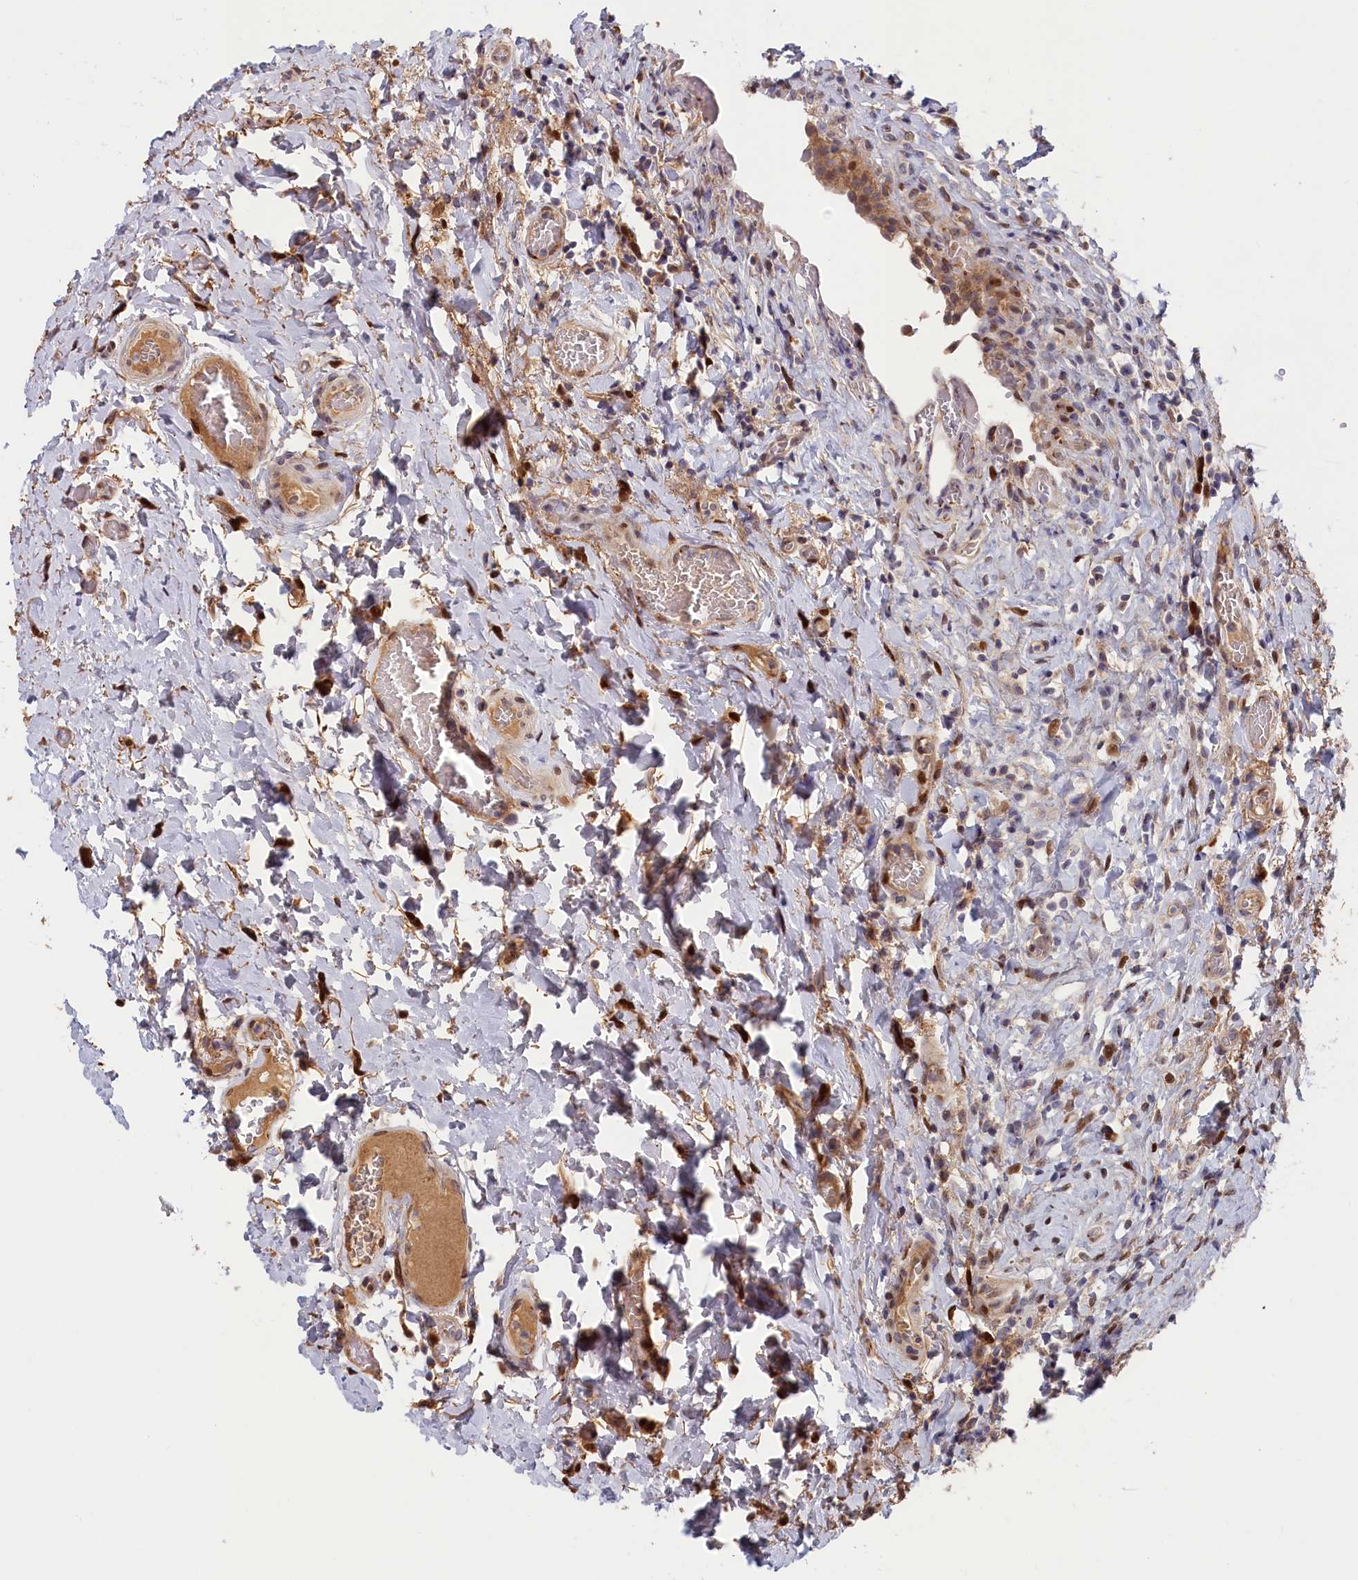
{"staining": {"intensity": "moderate", "quantity": ">75%", "location": "cytoplasmic/membranous,nuclear"}, "tissue": "urinary bladder", "cell_type": "Urothelial cells", "image_type": "normal", "snomed": [{"axis": "morphology", "description": "Normal tissue, NOS"}, {"axis": "morphology", "description": "Inflammation, NOS"}, {"axis": "topography", "description": "Urinary bladder"}], "caption": "IHC micrograph of normal urinary bladder stained for a protein (brown), which shows medium levels of moderate cytoplasmic/membranous,nuclear expression in about >75% of urothelial cells.", "gene": "CHST12", "patient": {"sex": "male", "age": 64}}